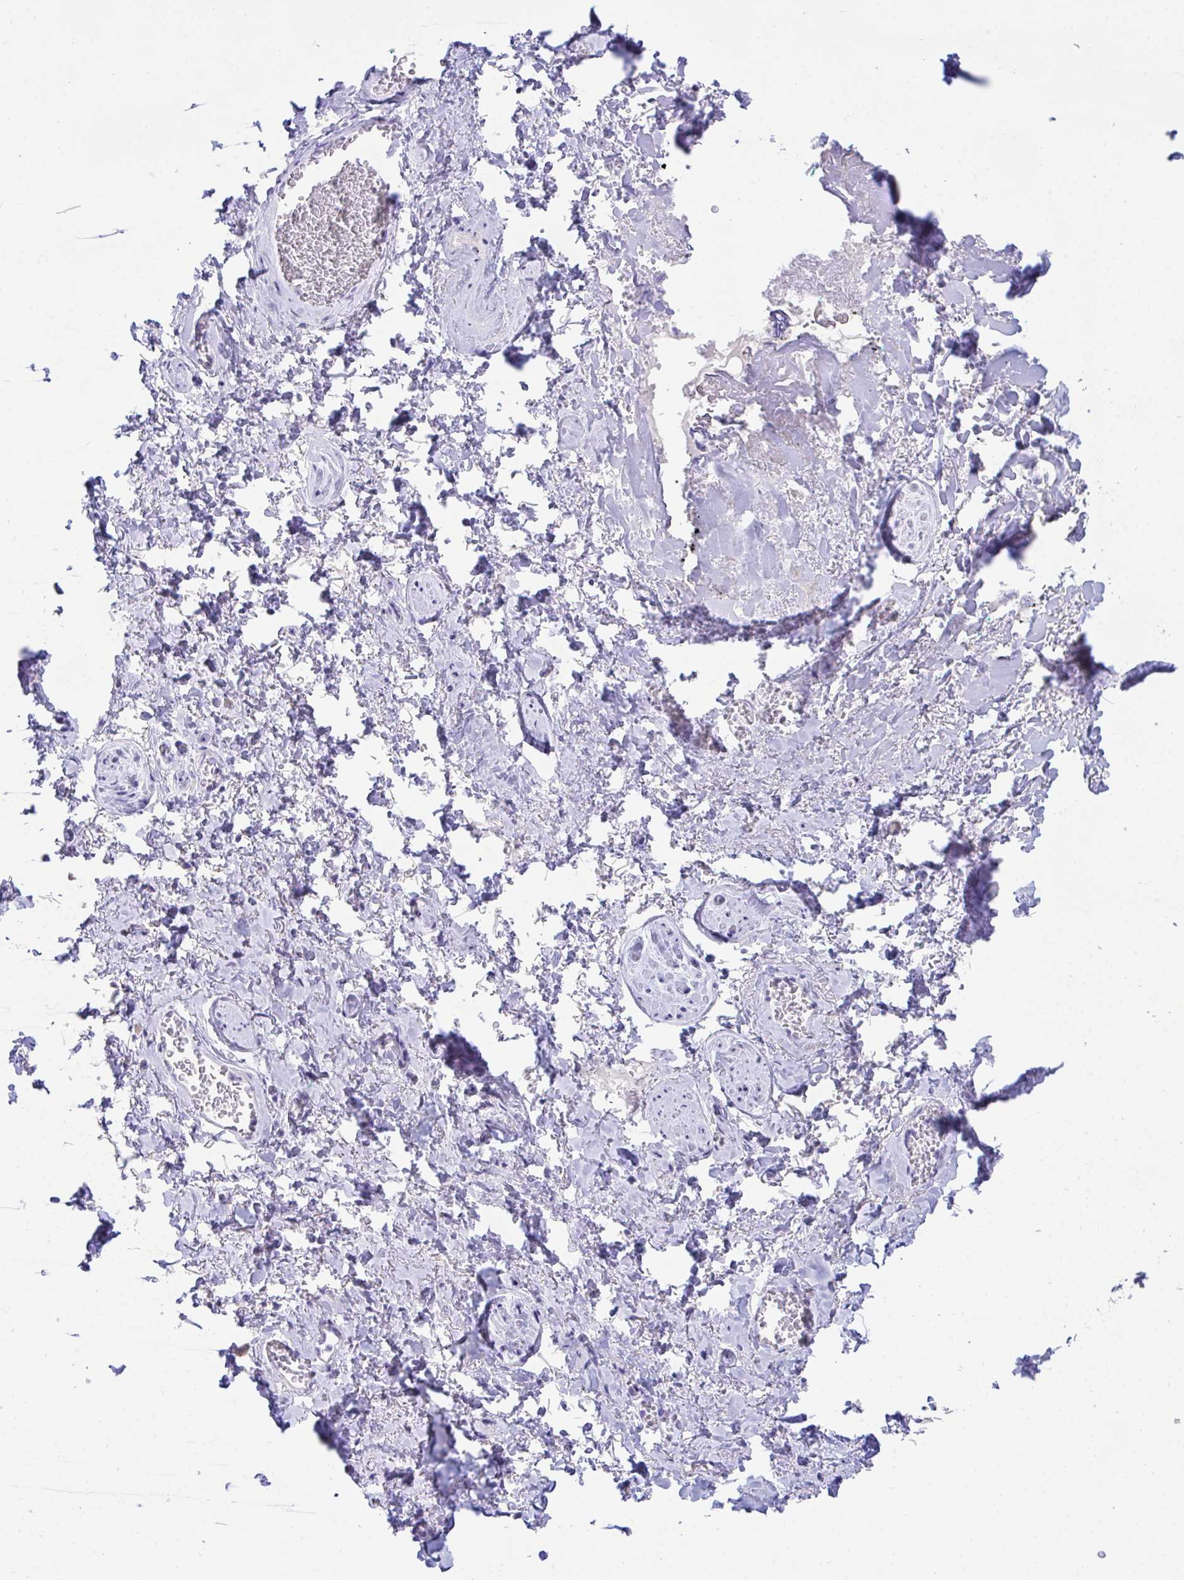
{"staining": {"intensity": "negative", "quantity": "none", "location": "none"}, "tissue": "adipose tissue", "cell_type": "Adipocytes", "image_type": "normal", "snomed": [{"axis": "morphology", "description": "Normal tissue, NOS"}, {"axis": "topography", "description": "Vulva"}, {"axis": "topography", "description": "Peripheral nerve tissue"}], "caption": "This image is of benign adipose tissue stained with immunohistochemistry (IHC) to label a protein in brown with the nuclei are counter-stained blue. There is no expression in adipocytes.", "gene": "TMEM106B", "patient": {"sex": "female", "age": 66}}